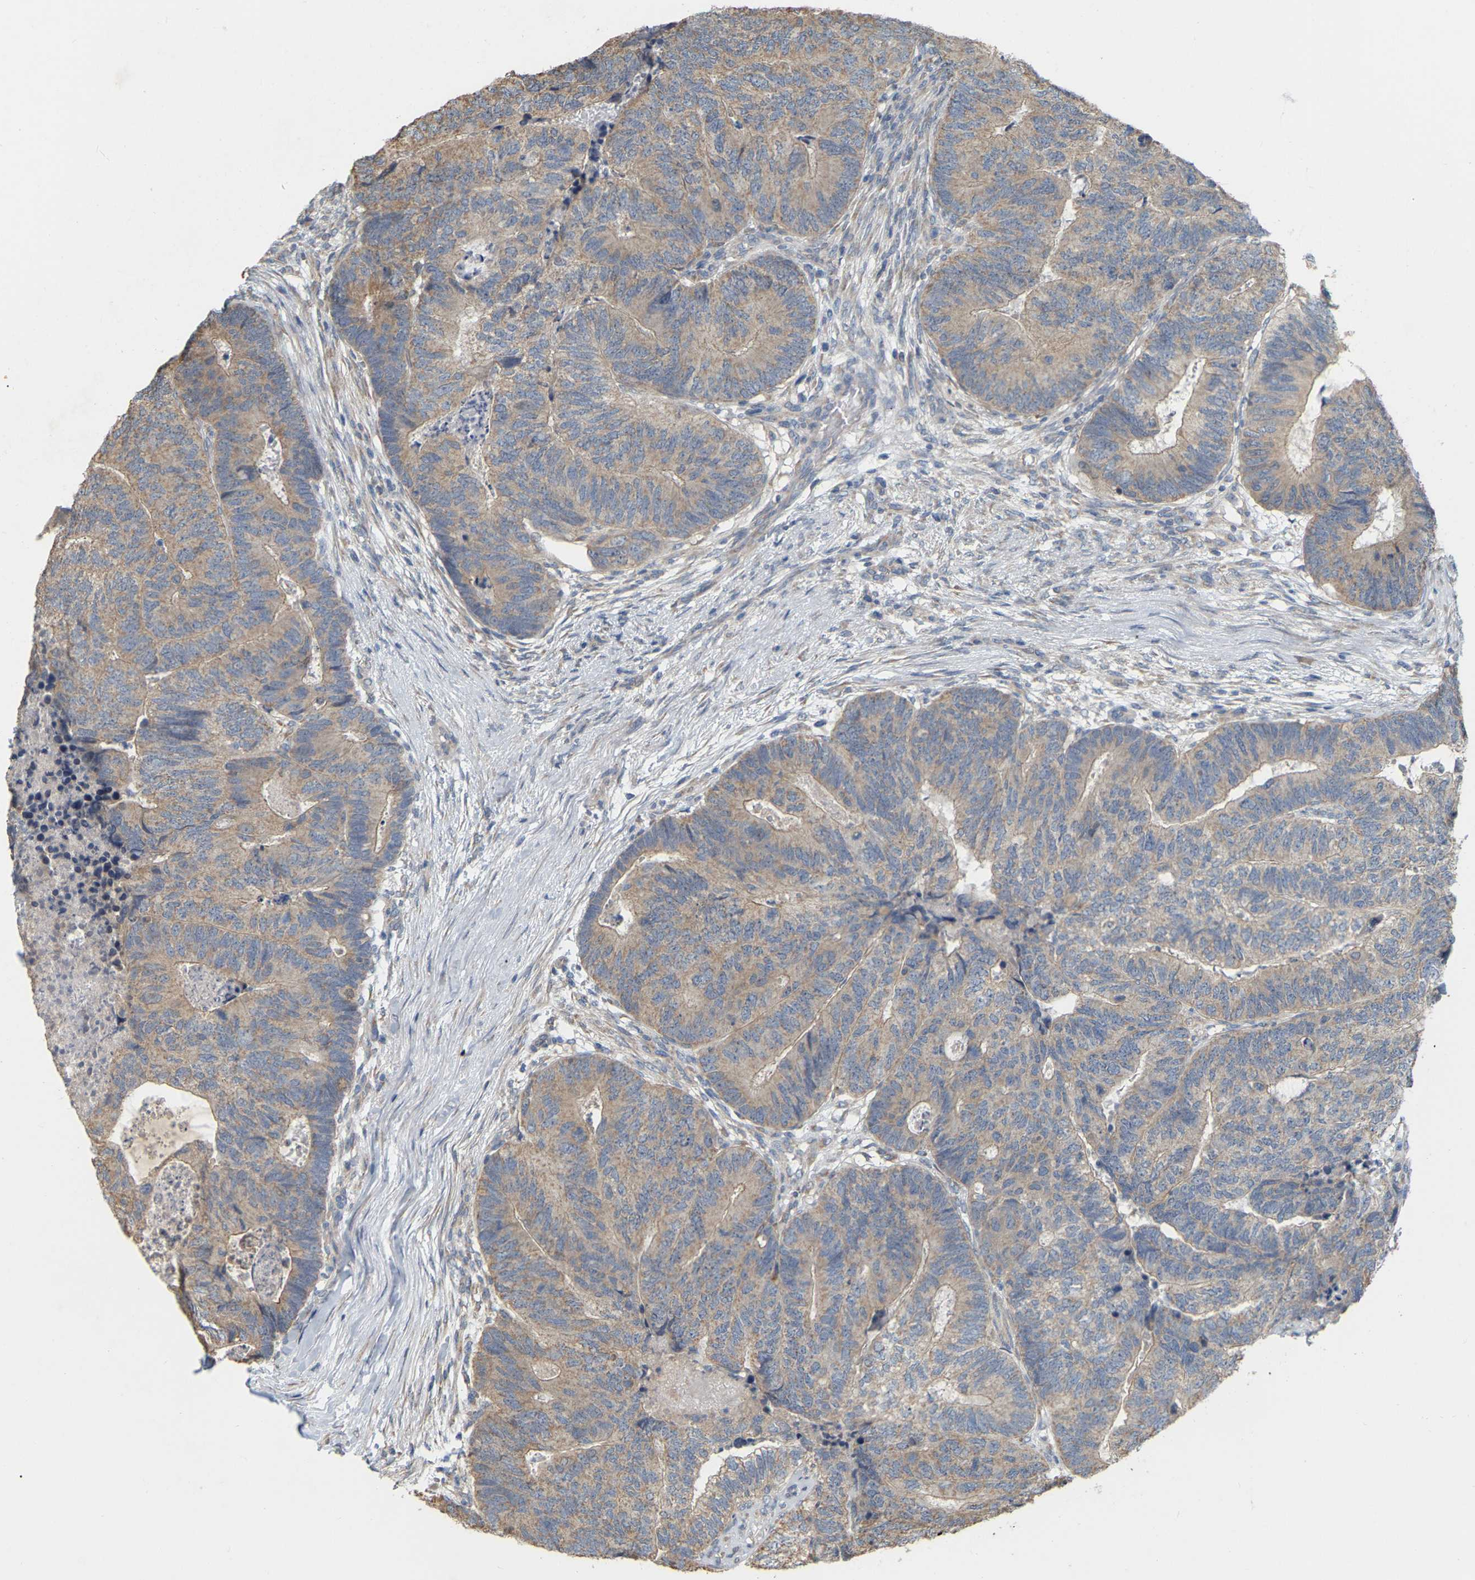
{"staining": {"intensity": "moderate", "quantity": "25%-75%", "location": "cytoplasmic/membranous"}, "tissue": "colorectal cancer", "cell_type": "Tumor cells", "image_type": "cancer", "snomed": [{"axis": "morphology", "description": "Adenocarcinoma, NOS"}, {"axis": "topography", "description": "Colon"}], "caption": "The histopathology image exhibits a brown stain indicating the presence of a protein in the cytoplasmic/membranous of tumor cells in colorectal adenocarcinoma.", "gene": "SSH1", "patient": {"sex": "female", "age": 67}}